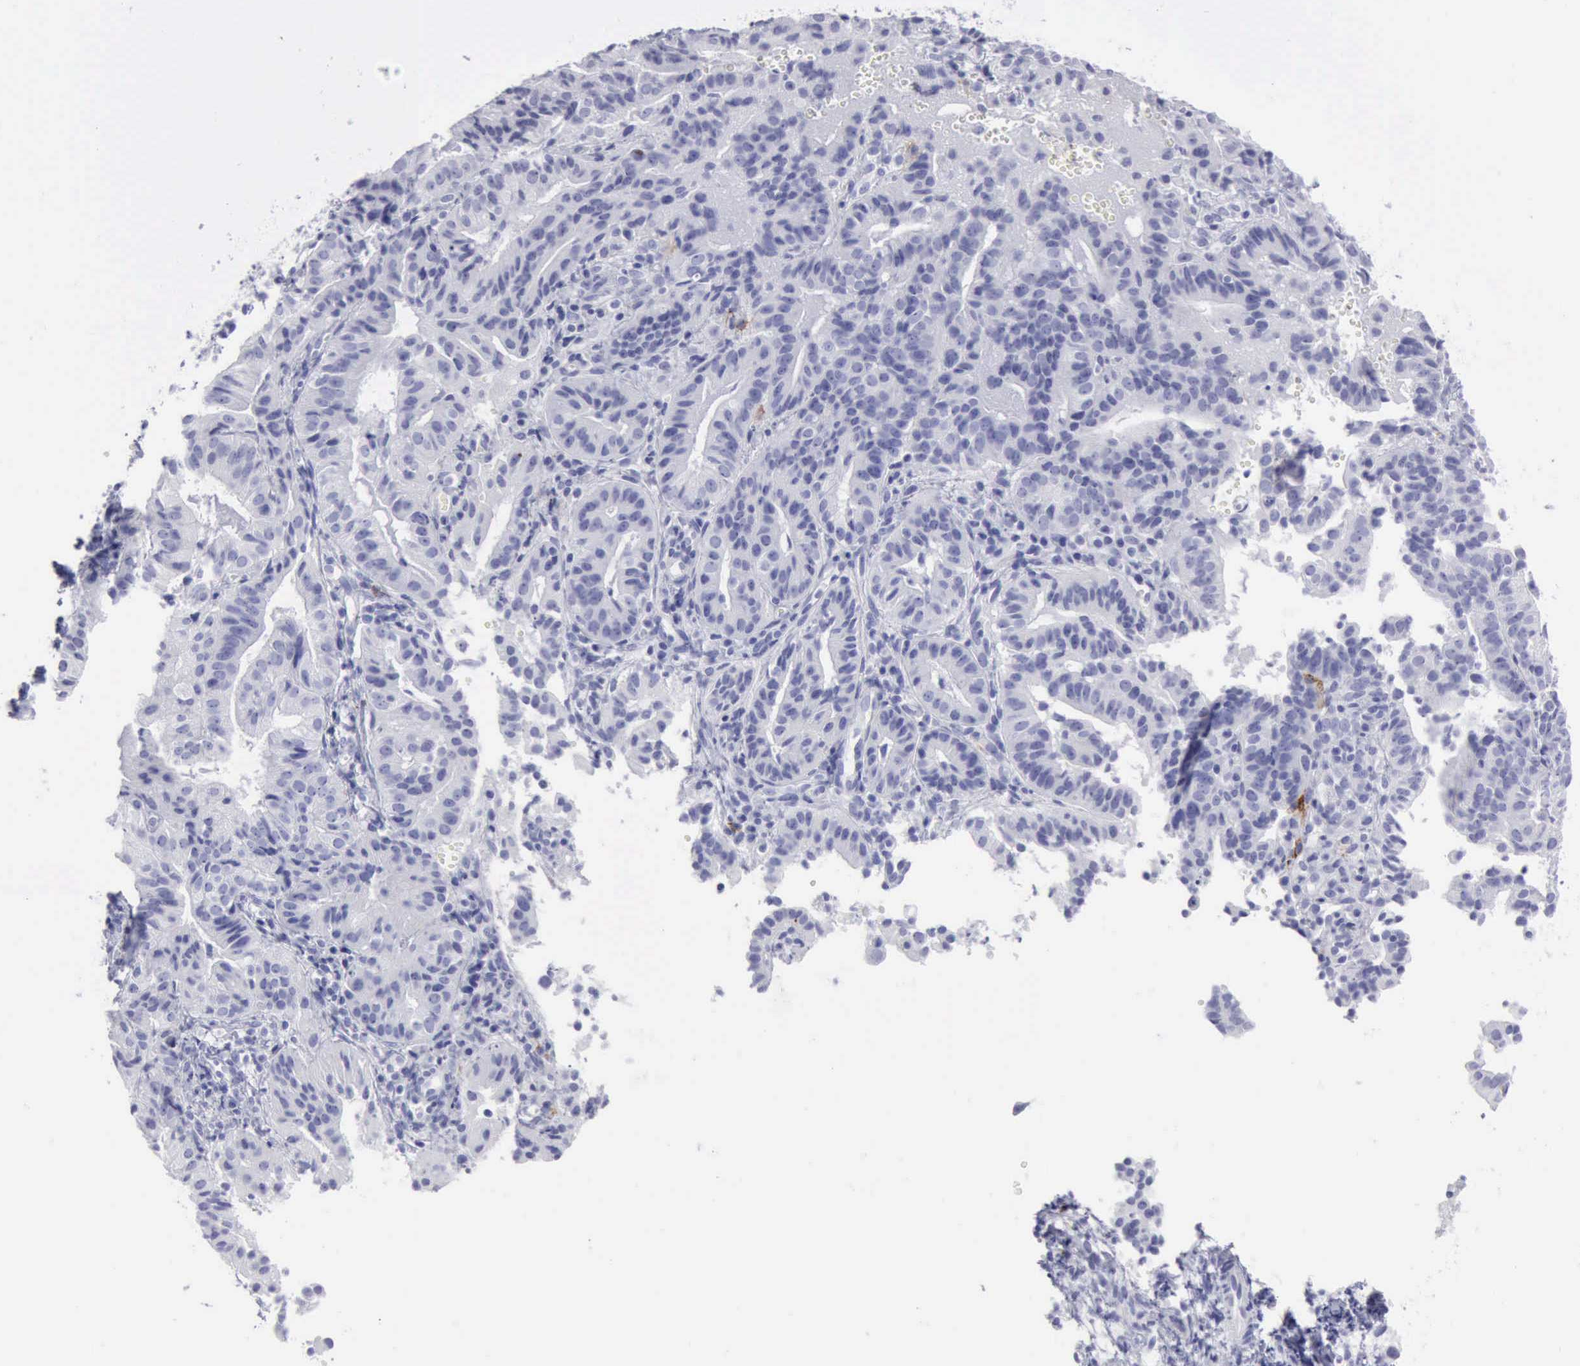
{"staining": {"intensity": "negative", "quantity": "none", "location": "none"}, "tissue": "cervical cancer", "cell_type": "Tumor cells", "image_type": "cancer", "snomed": [{"axis": "morphology", "description": "Adenocarcinoma, NOS"}, {"axis": "topography", "description": "Cervix"}], "caption": "This is an immunohistochemistry photomicrograph of human adenocarcinoma (cervical). There is no staining in tumor cells.", "gene": "NCAM1", "patient": {"sex": "female", "age": 60}}